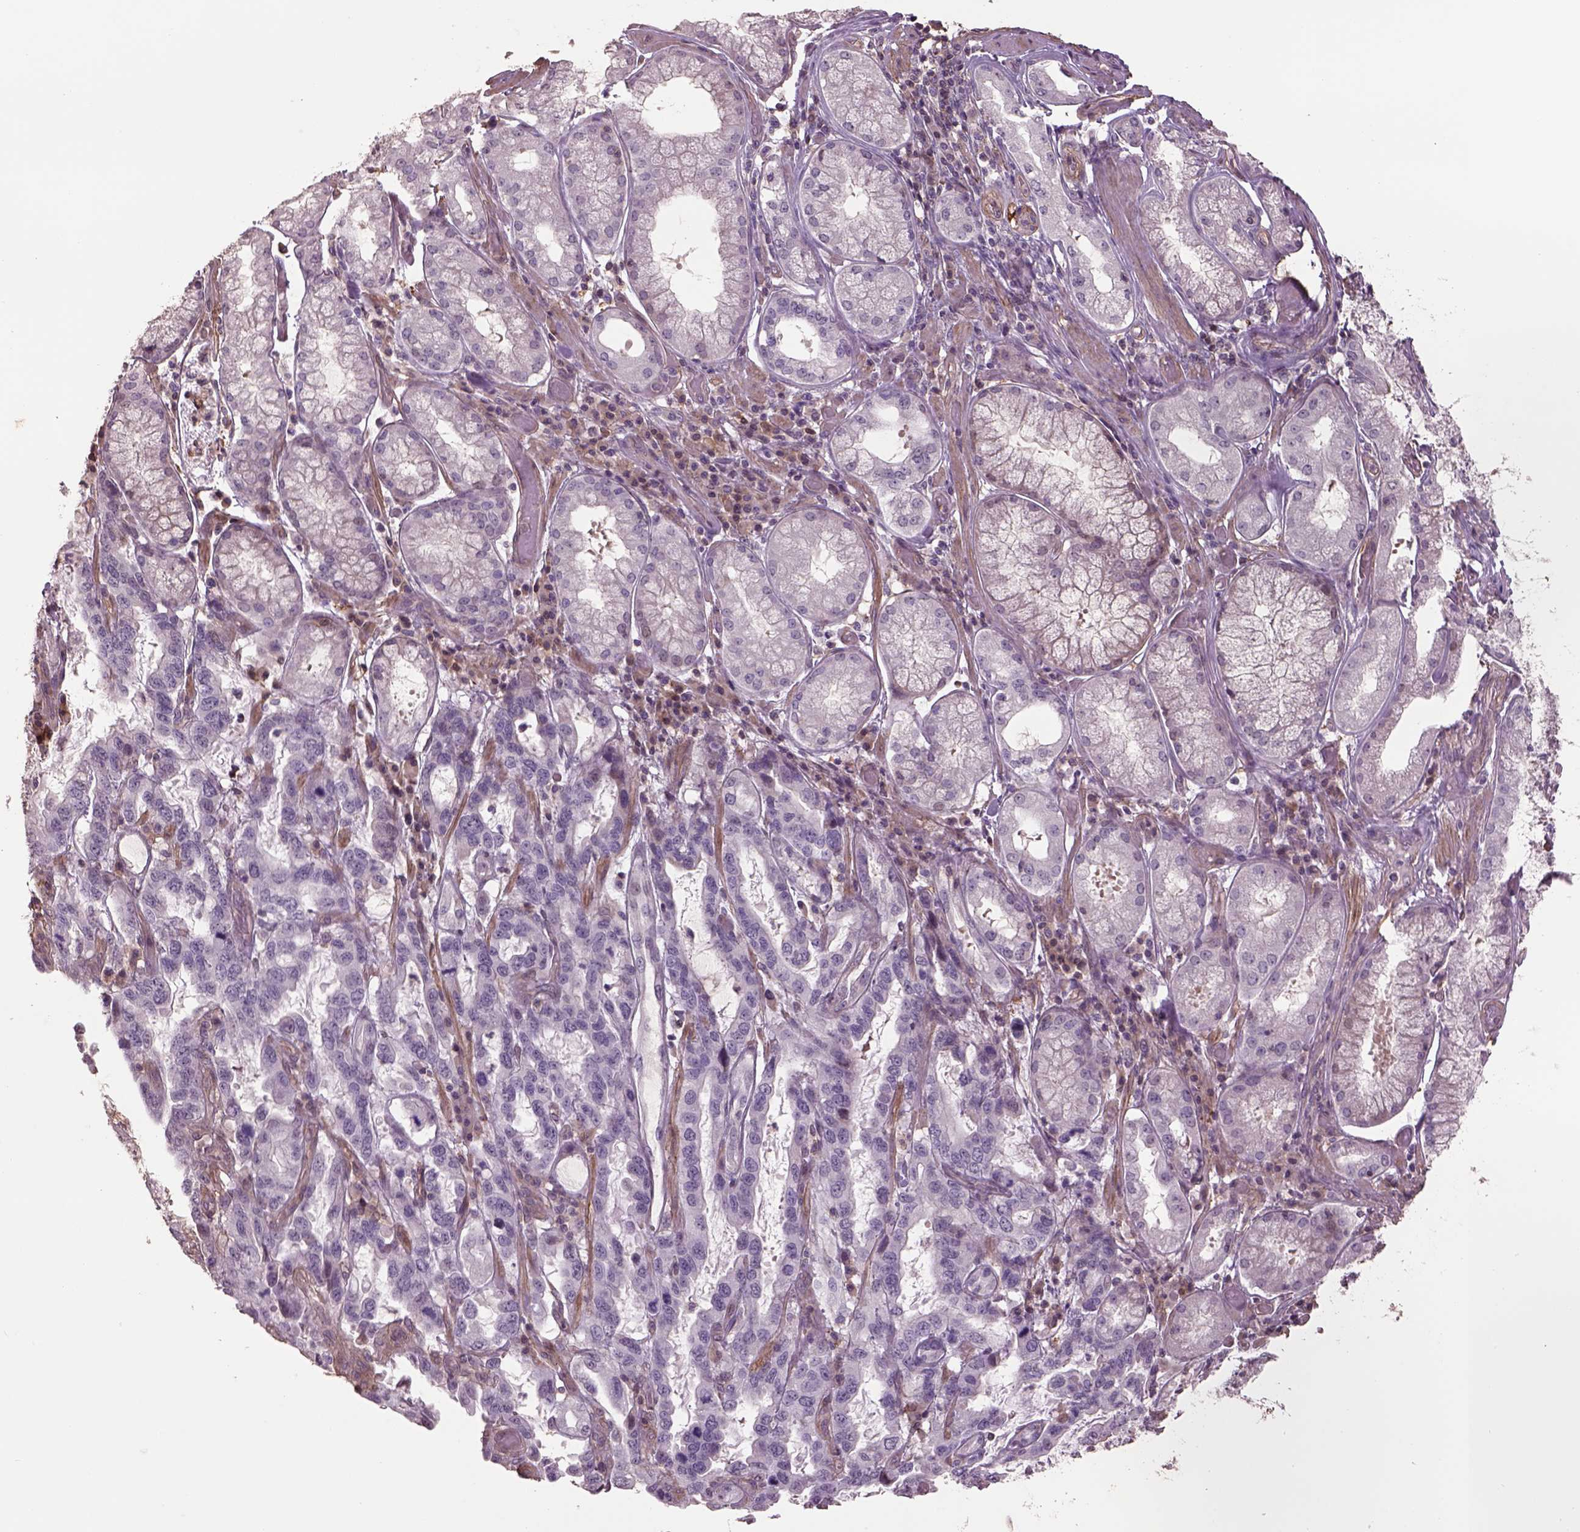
{"staining": {"intensity": "negative", "quantity": "none", "location": "none"}, "tissue": "stomach cancer", "cell_type": "Tumor cells", "image_type": "cancer", "snomed": [{"axis": "morphology", "description": "Adenocarcinoma, NOS"}, {"axis": "topography", "description": "Stomach, lower"}], "caption": "Immunohistochemical staining of stomach cancer exhibits no significant staining in tumor cells. Nuclei are stained in blue.", "gene": "LIN7A", "patient": {"sex": "female", "age": 76}}